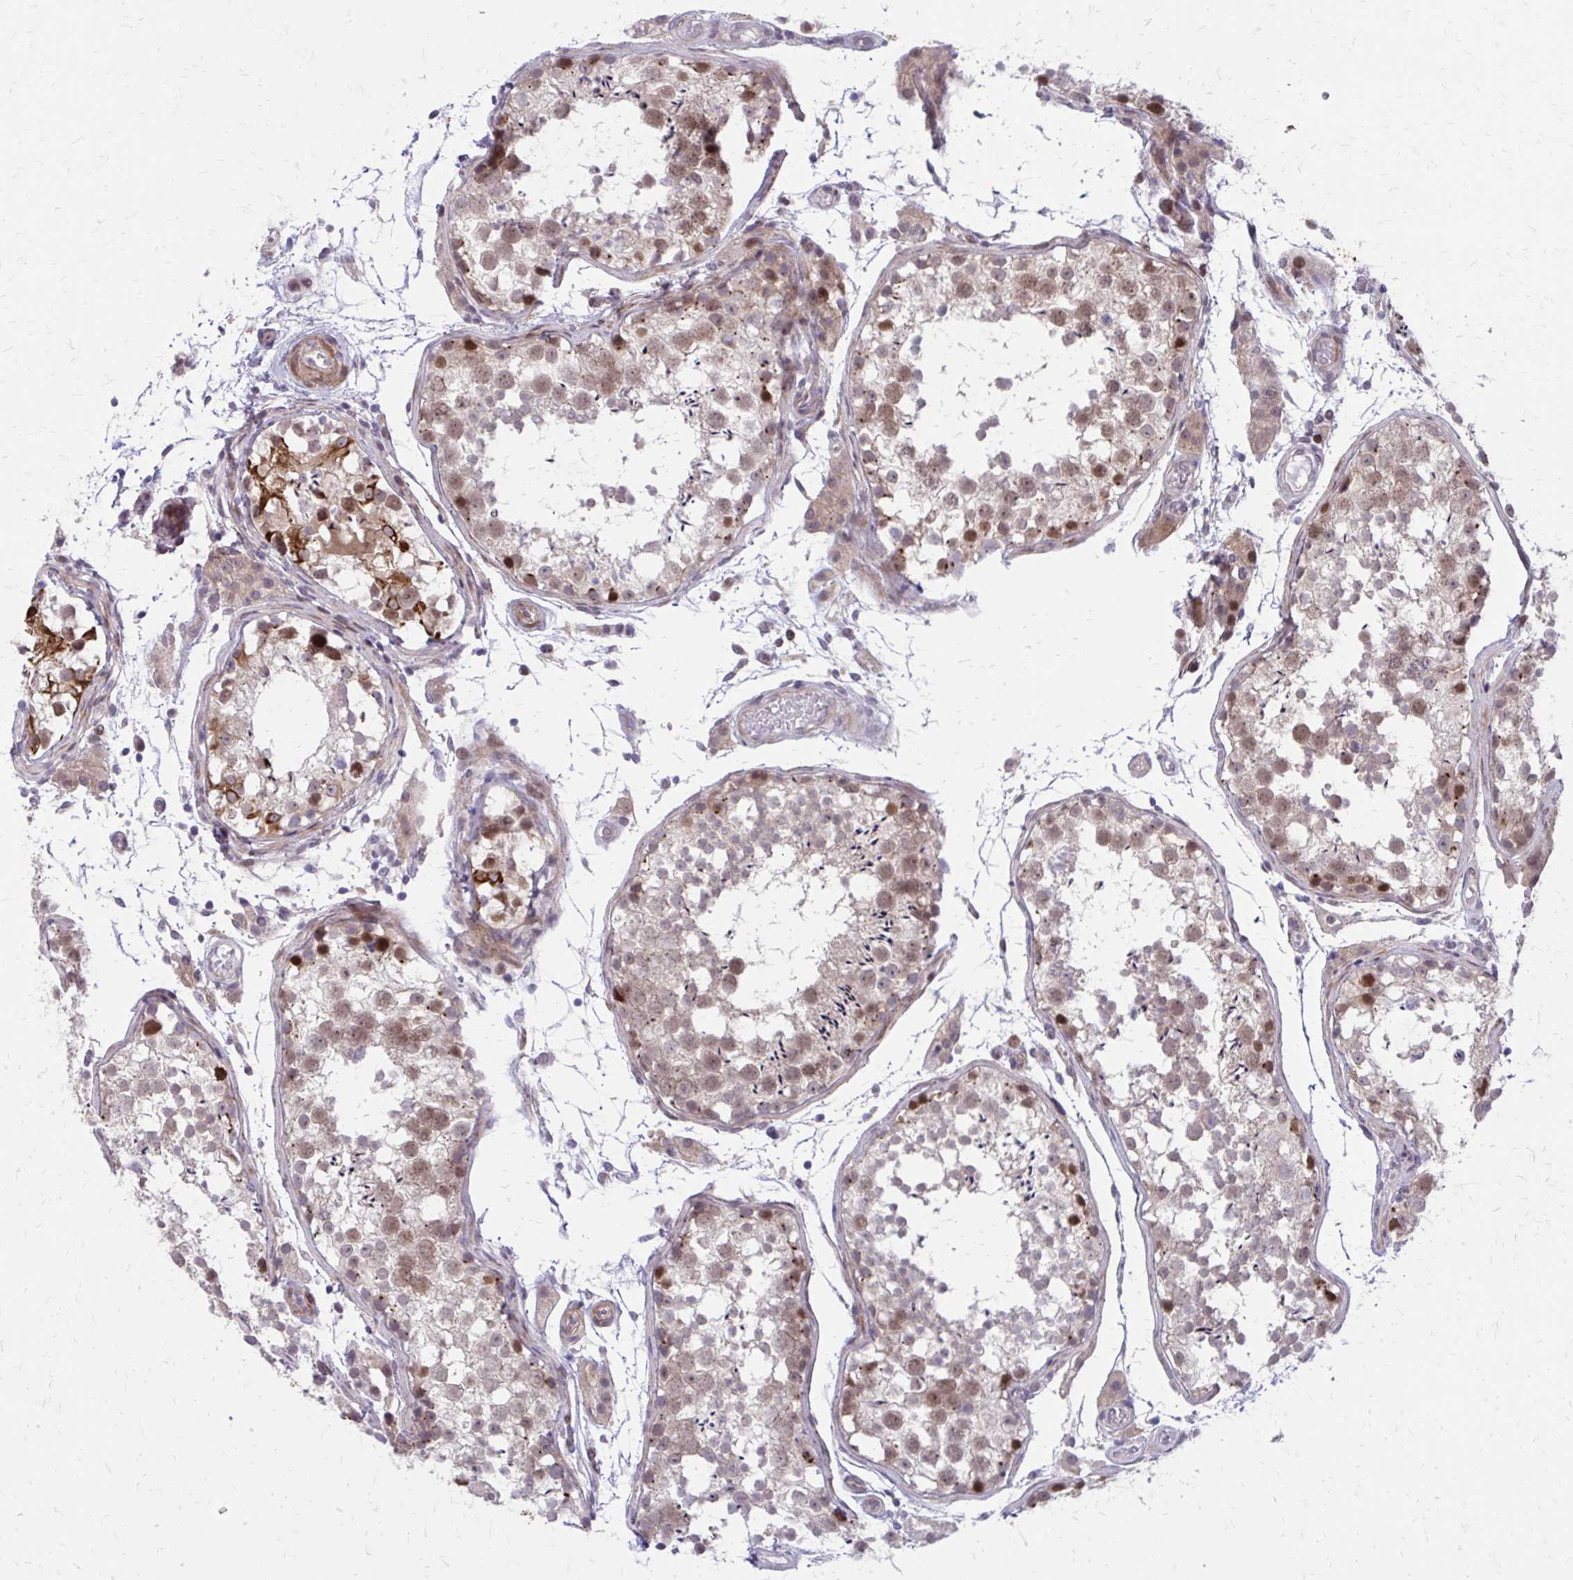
{"staining": {"intensity": "moderate", "quantity": "25%-75%", "location": "nuclear"}, "tissue": "testis", "cell_type": "Cells in seminiferous ducts", "image_type": "normal", "snomed": [{"axis": "morphology", "description": "Normal tissue, NOS"}, {"axis": "morphology", "description": "Seminoma, NOS"}, {"axis": "topography", "description": "Testis"}], "caption": "Protein analysis of benign testis displays moderate nuclear positivity in approximately 25%-75% of cells in seminiferous ducts. The protein of interest is shown in brown color, while the nuclei are stained blue.", "gene": "ANKRD30B", "patient": {"sex": "male", "age": 29}}